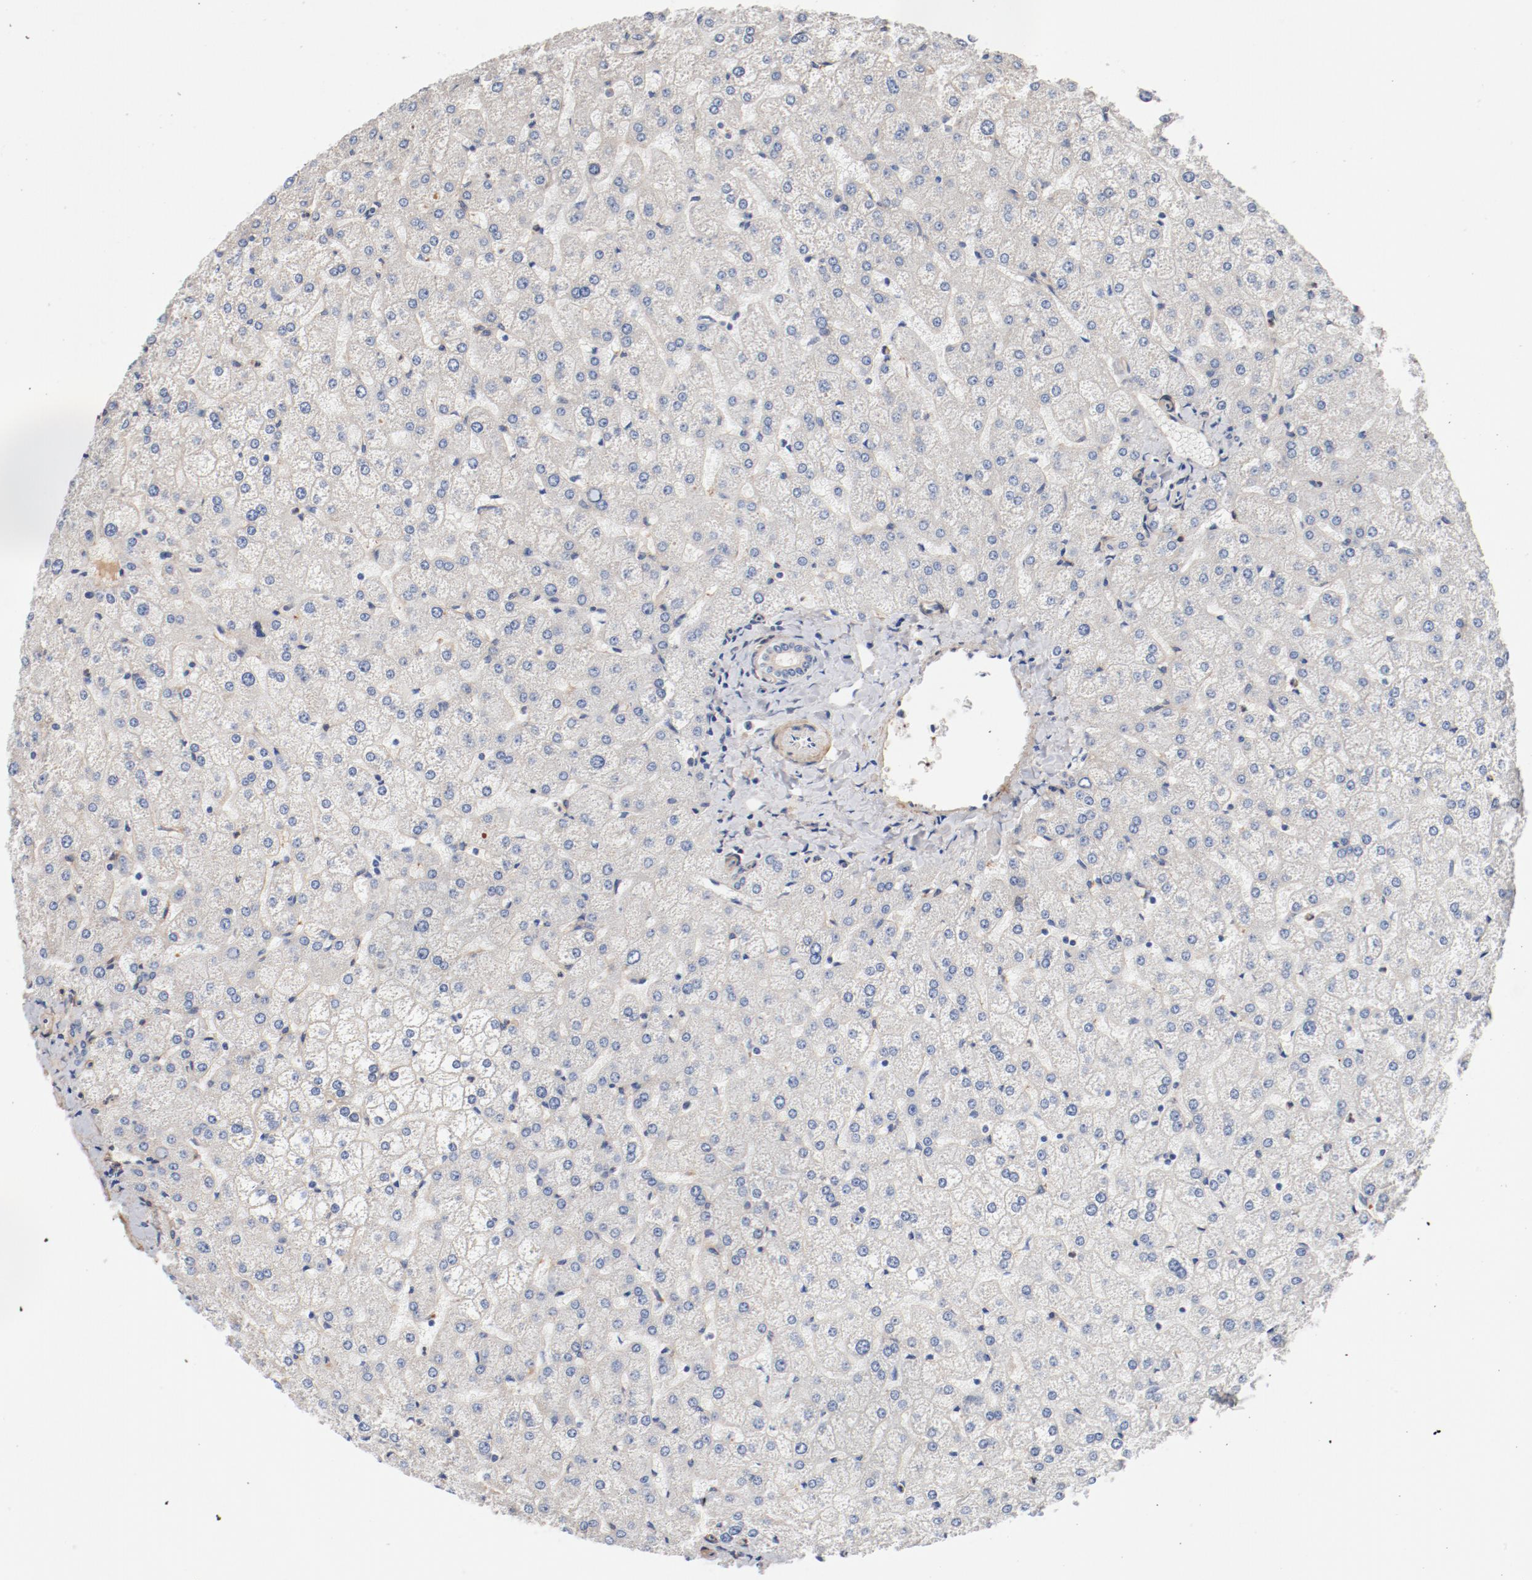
{"staining": {"intensity": "negative", "quantity": "none", "location": "none"}, "tissue": "liver", "cell_type": "Cholangiocytes", "image_type": "normal", "snomed": [{"axis": "morphology", "description": "Normal tissue, NOS"}, {"axis": "topography", "description": "Liver"}], "caption": "Immunohistochemistry (IHC) histopathology image of benign liver: liver stained with DAB (3,3'-diaminobenzidine) displays no significant protein expression in cholangiocytes.", "gene": "ILK", "patient": {"sex": "female", "age": 32}}